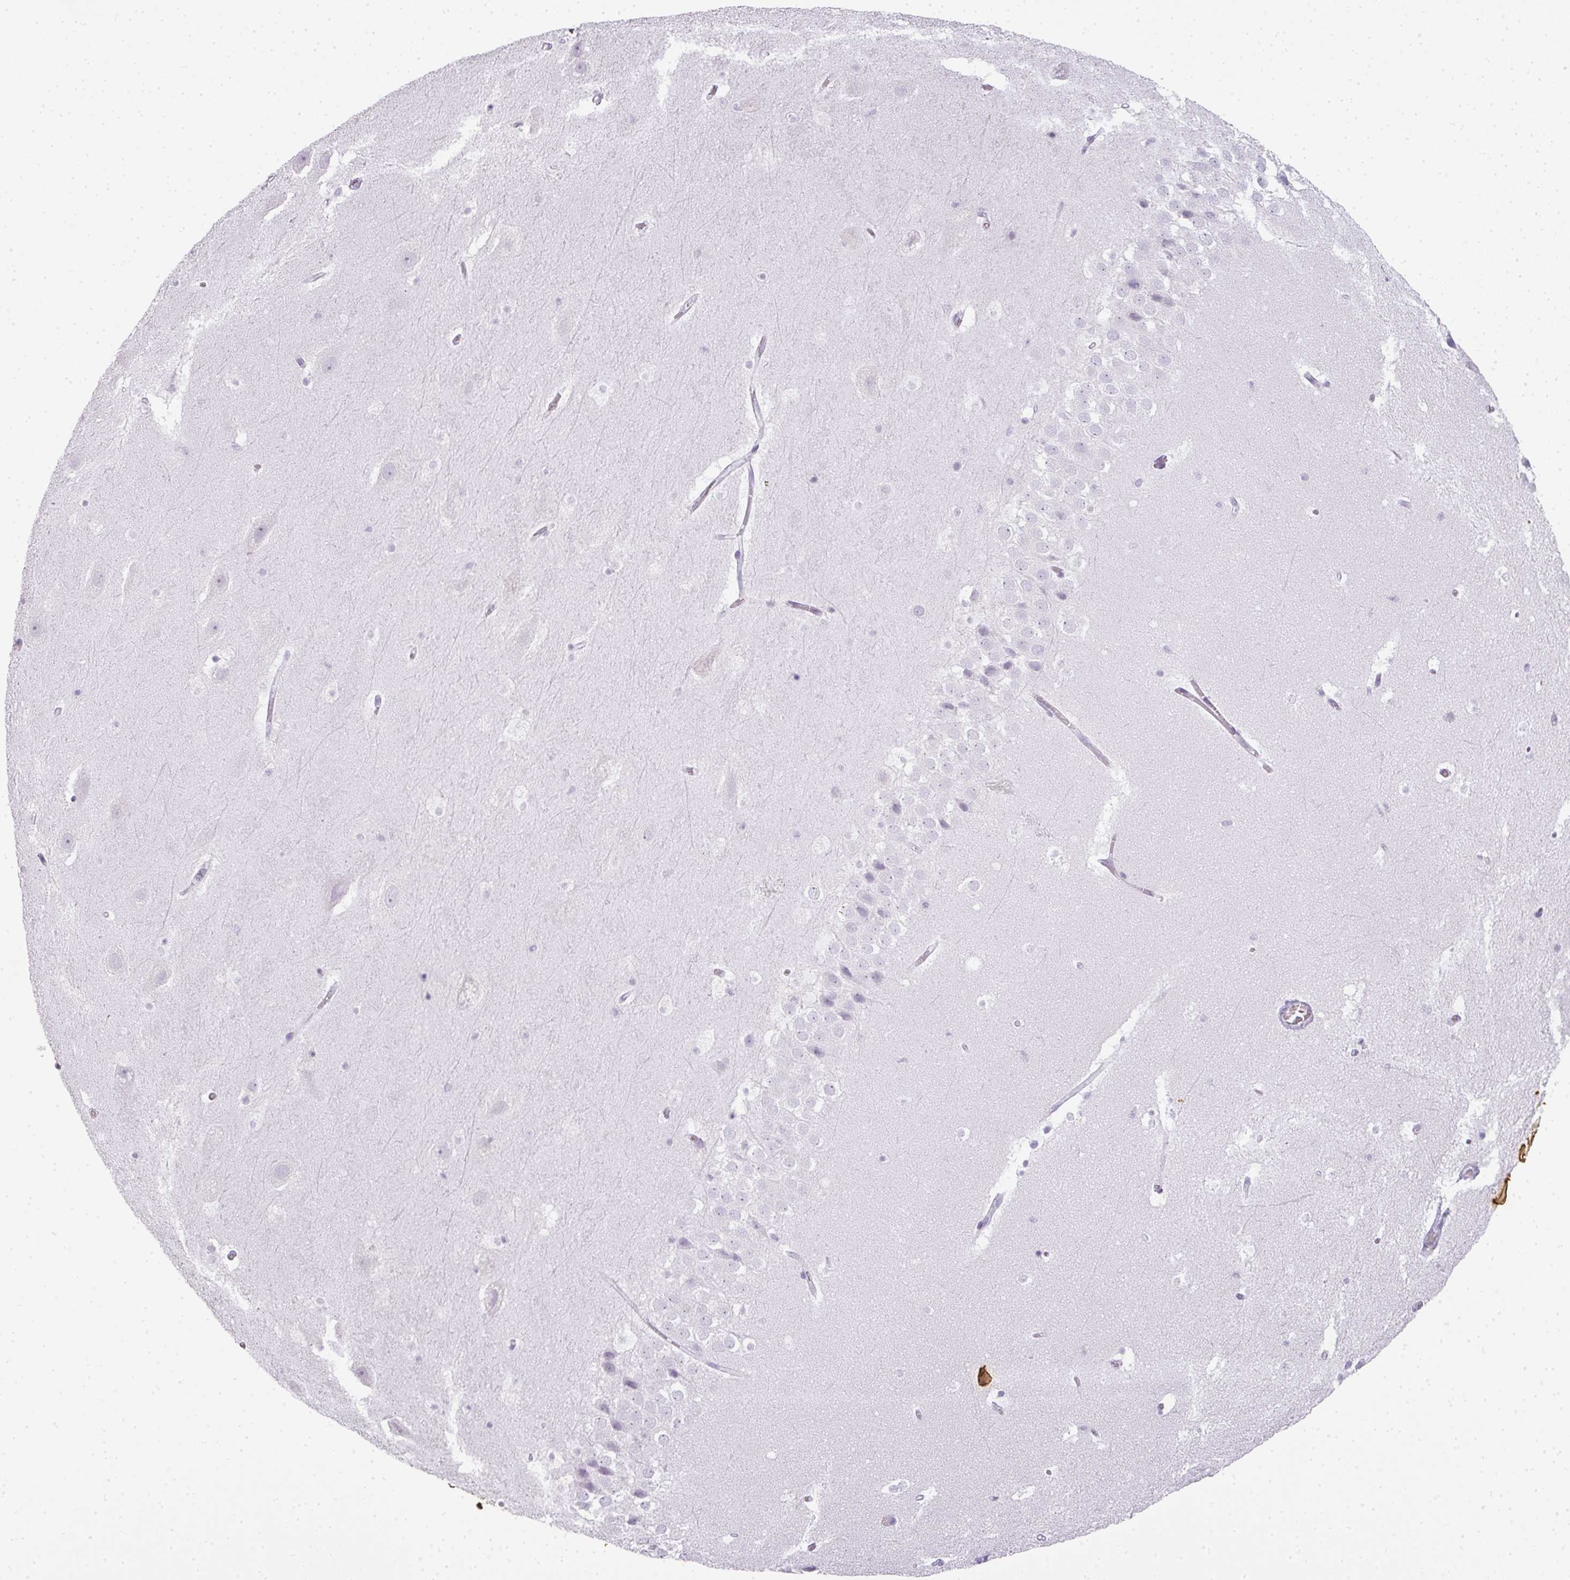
{"staining": {"intensity": "negative", "quantity": "none", "location": "none"}, "tissue": "hippocampus", "cell_type": "Glial cells", "image_type": "normal", "snomed": [{"axis": "morphology", "description": "Normal tissue, NOS"}, {"axis": "topography", "description": "Hippocampus"}], "caption": "Immunohistochemical staining of unremarkable hippocampus shows no significant staining in glial cells. (DAB (3,3'-diaminobenzidine) IHC with hematoxylin counter stain).", "gene": "RBMY1A1", "patient": {"sex": "male", "age": 37}}